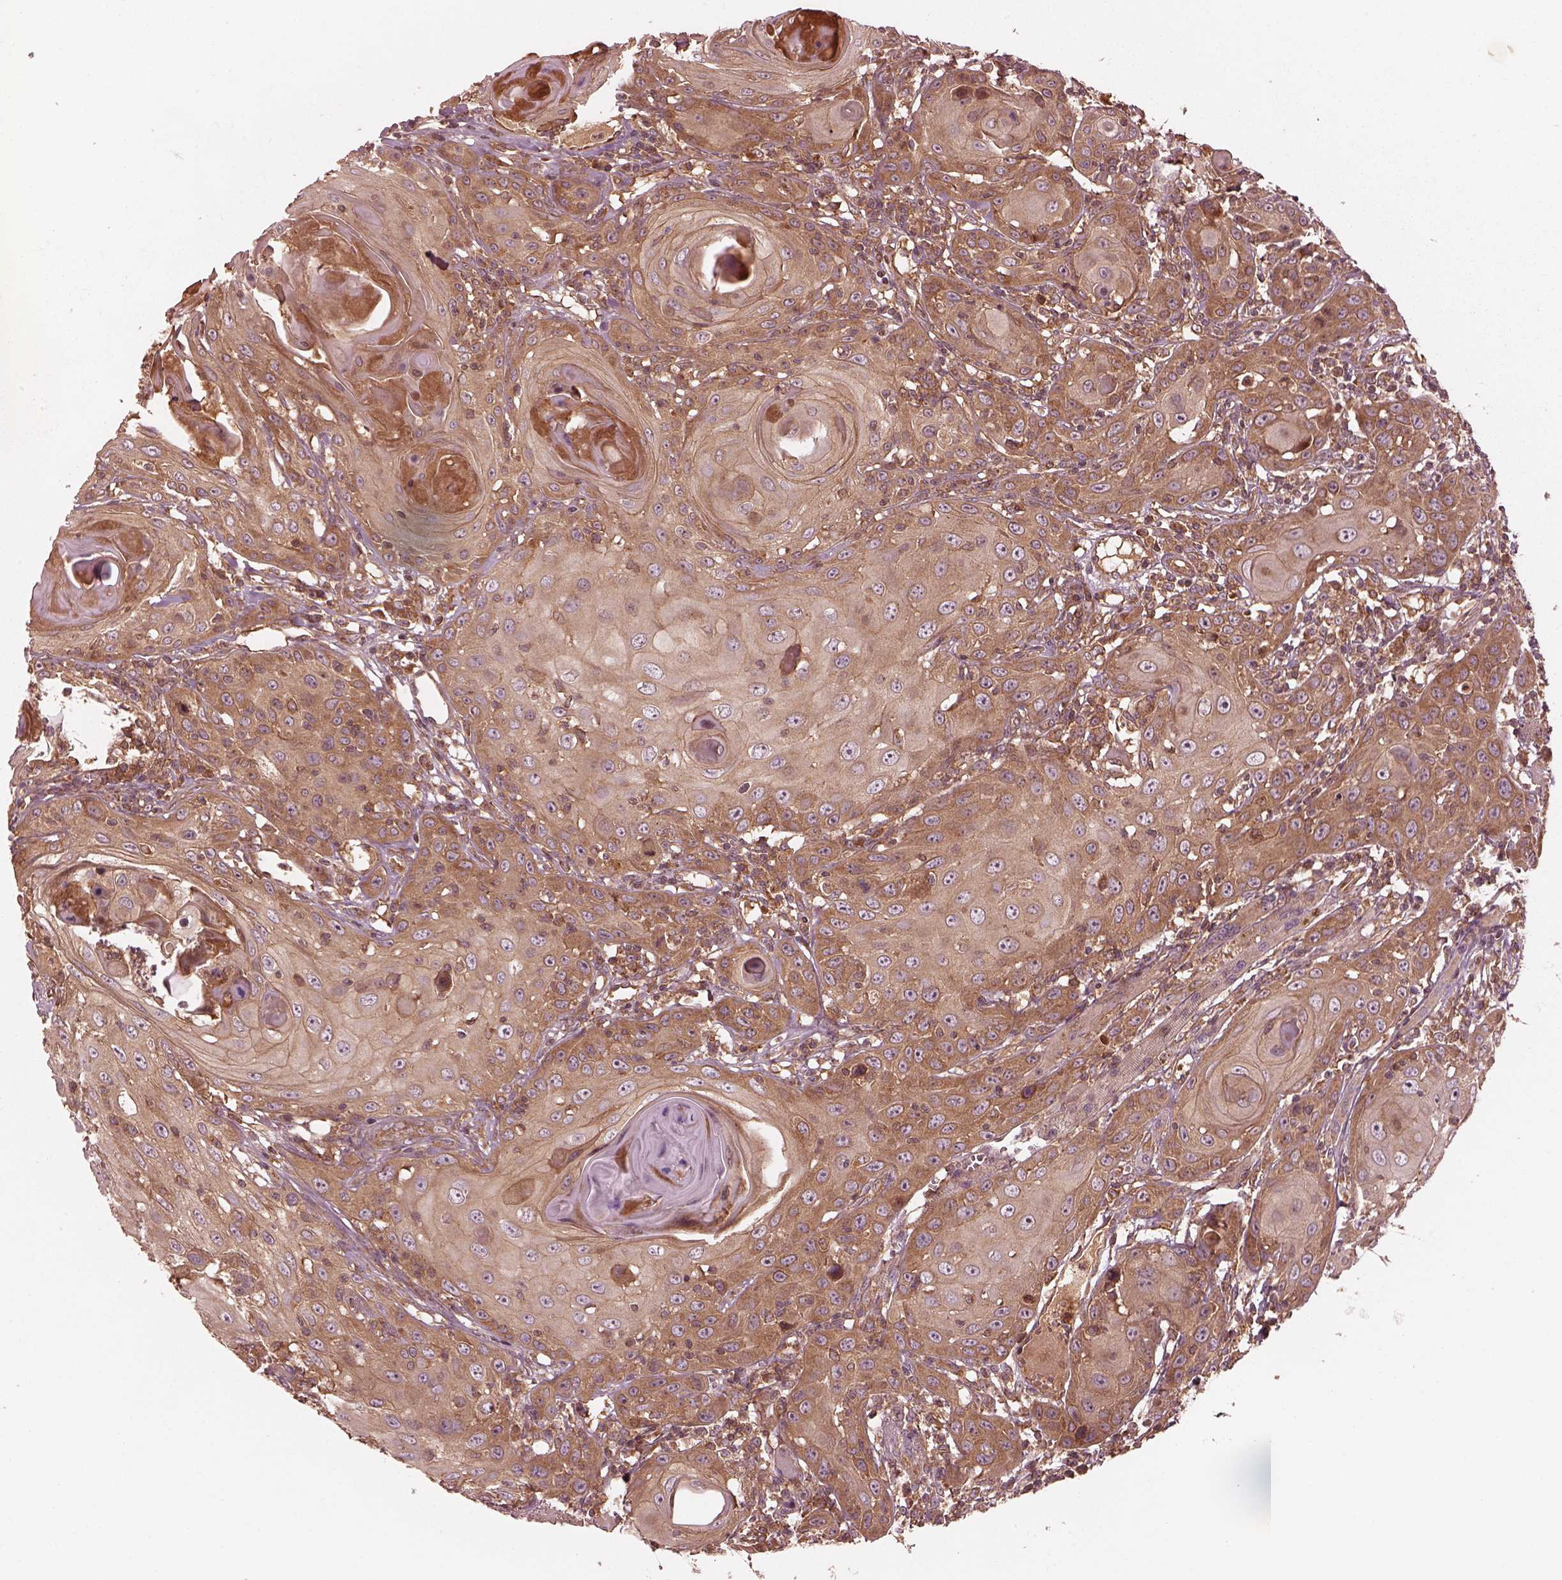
{"staining": {"intensity": "moderate", "quantity": ">75%", "location": "cytoplasmic/membranous"}, "tissue": "head and neck cancer", "cell_type": "Tumor cells", "image_type": "cancer", "snomed": [{"axis": "morphology", "description": "Squamous cell carcinoma, NOS"}, {"axis": "topography", "description": "Head-Neck"}], "caption": "Immunohistochemistry (DAB (3,3'-diaminobenzidine)) staining of human head and neck cancer displays moderate cytoplasmic/membranous protein expression in about >75% of tumor cells.", "gene": "PIK3R2", "patient": {"sex": "female", "age": 80}}